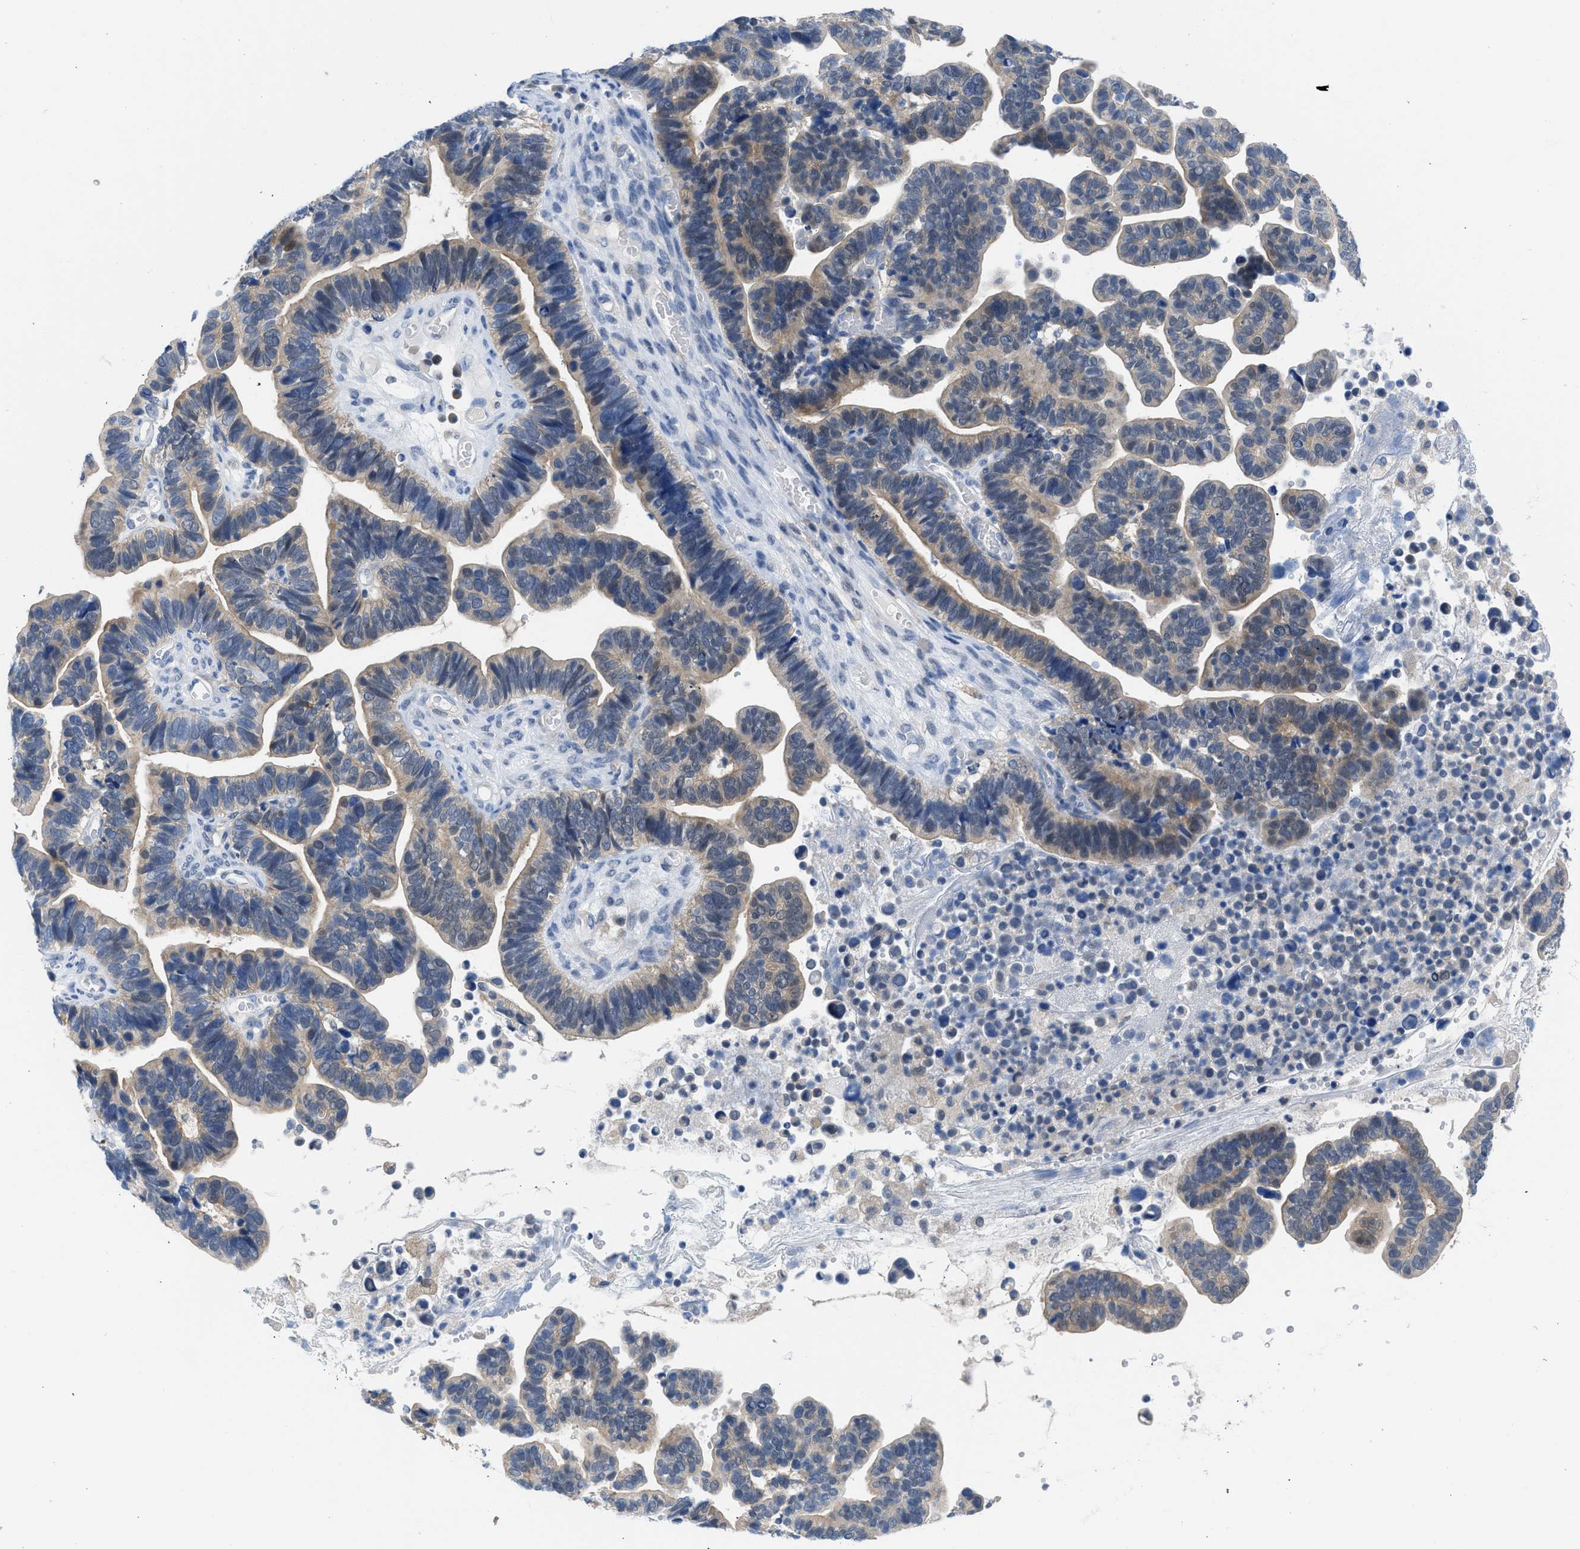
{"staining": {"intensity": "weak", "quantity": ">75%", "location": "cytoplasmic/membranous"}, "tissue": "ovarian cancer", "cell_type": "Tumor cells", "image_type": "cancer", "snomed": [{"axis": "morphology", "description": "Cystadenocarcinoma, serous, NOS"}, {"axis": "topography", "description": "Ovary"}], "caption": "A histopathology image of ovarian cancer stained for a protein reveals weak cytoplasmic/membranous brown staining in tumor cells.", "gene": "CBR1", "patient": {"sex": "female", "age": 56}}